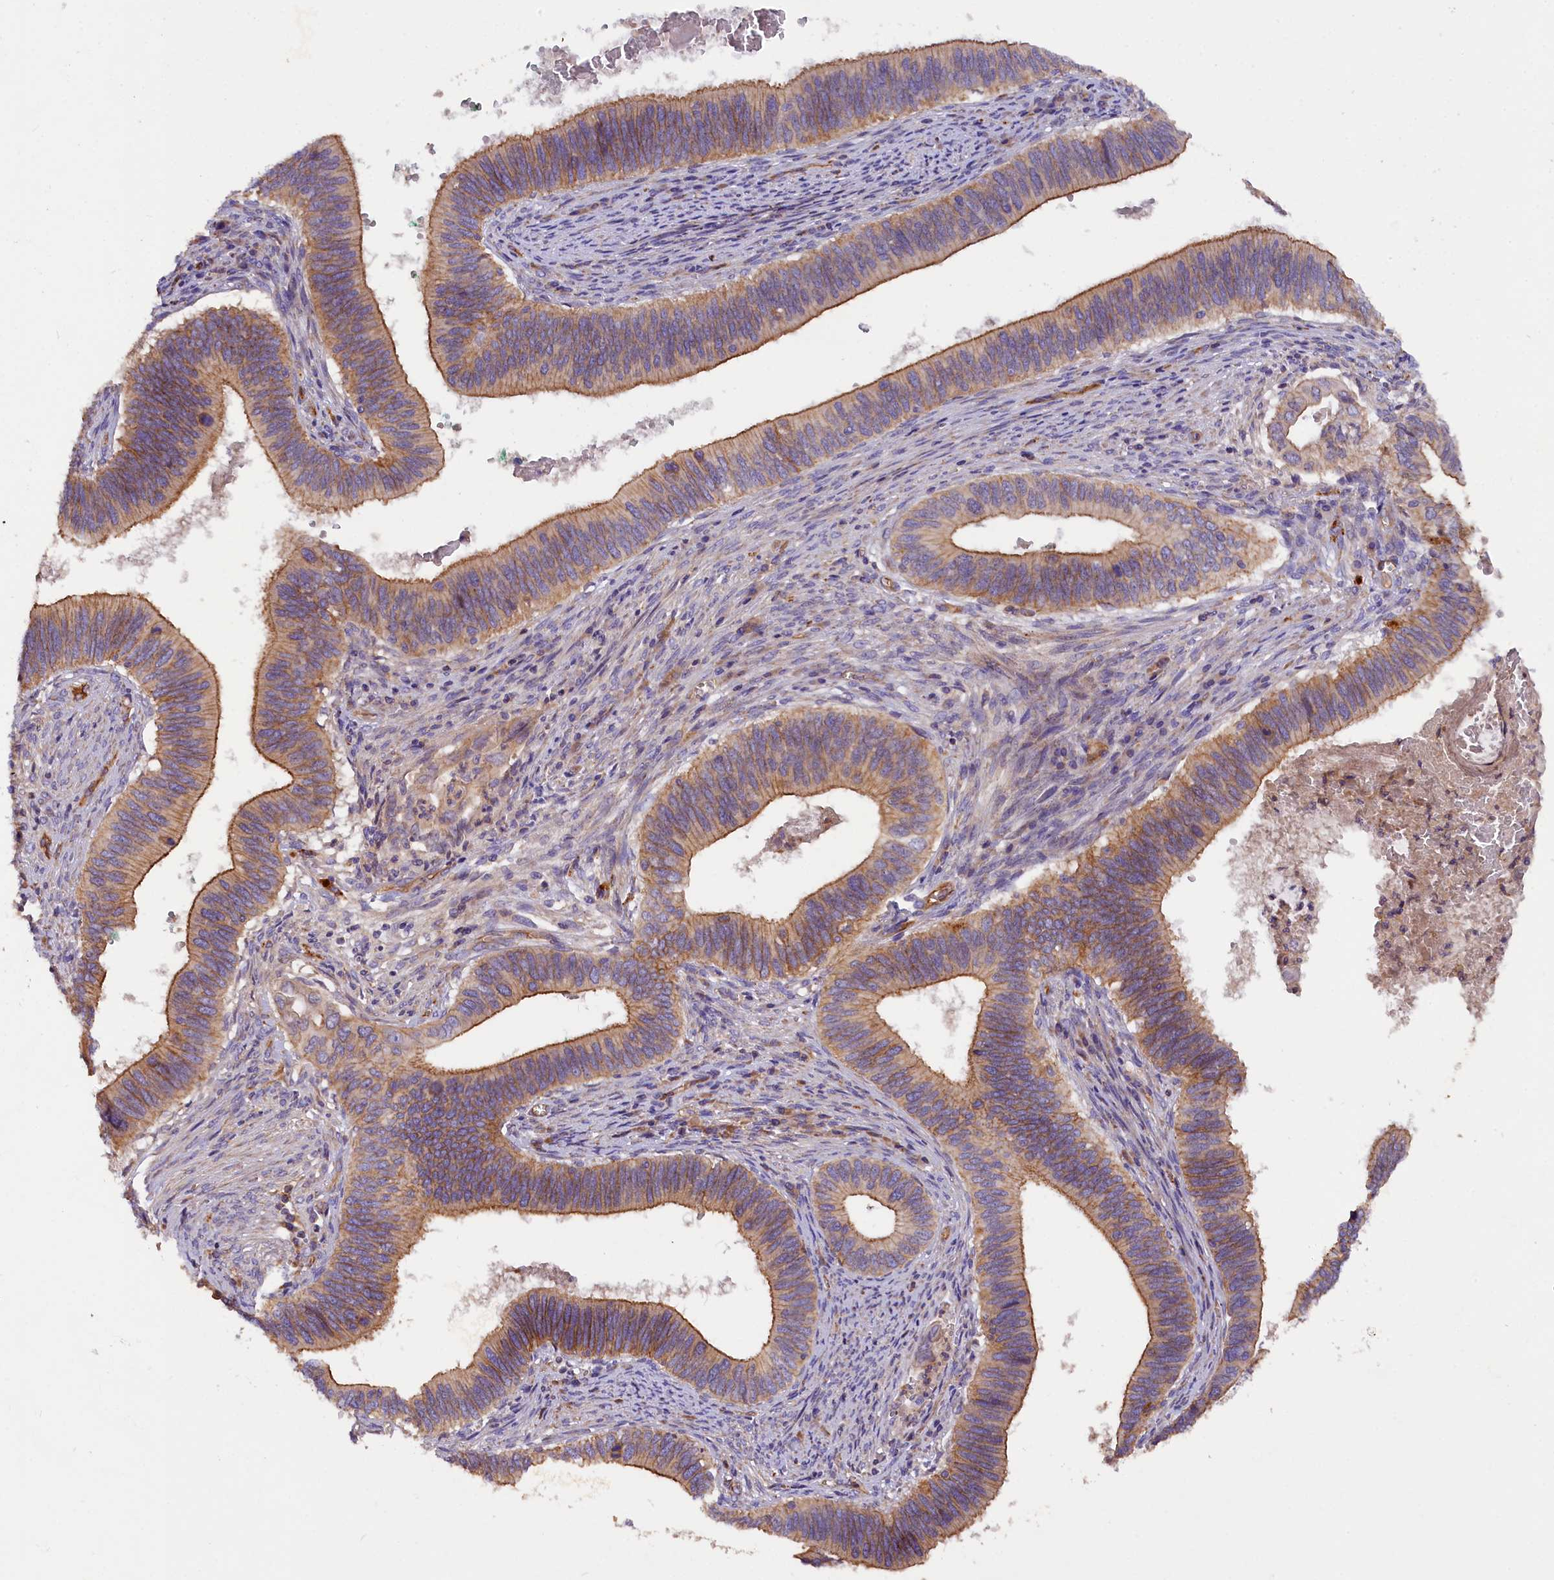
{"staining": {"intensity": "moderate", "quantity": ">75%", "location": "cytoplasmic/membranous"}, "tissue": "cervical cancer", "cell_type": "Tumor cells", "image_type": "cancer", "snomed": [{"axis": "morphology", "description": "Adenocarcinoma, NOS"}, {"axis": "topography", "description": "Cervix"}], "caption": "The micrograph shows staining of cervical adenocarcinoma, revealing moderate cytoplasmic/membranous protein positivity (brown color) within tumor cells. The staining was performed using DAB, with brown indicating positive protein expression. Nuclei are stained blue with hematoxylin.", "gene": "ERMARD", "patient": {"sex": "female", "age": 42}}